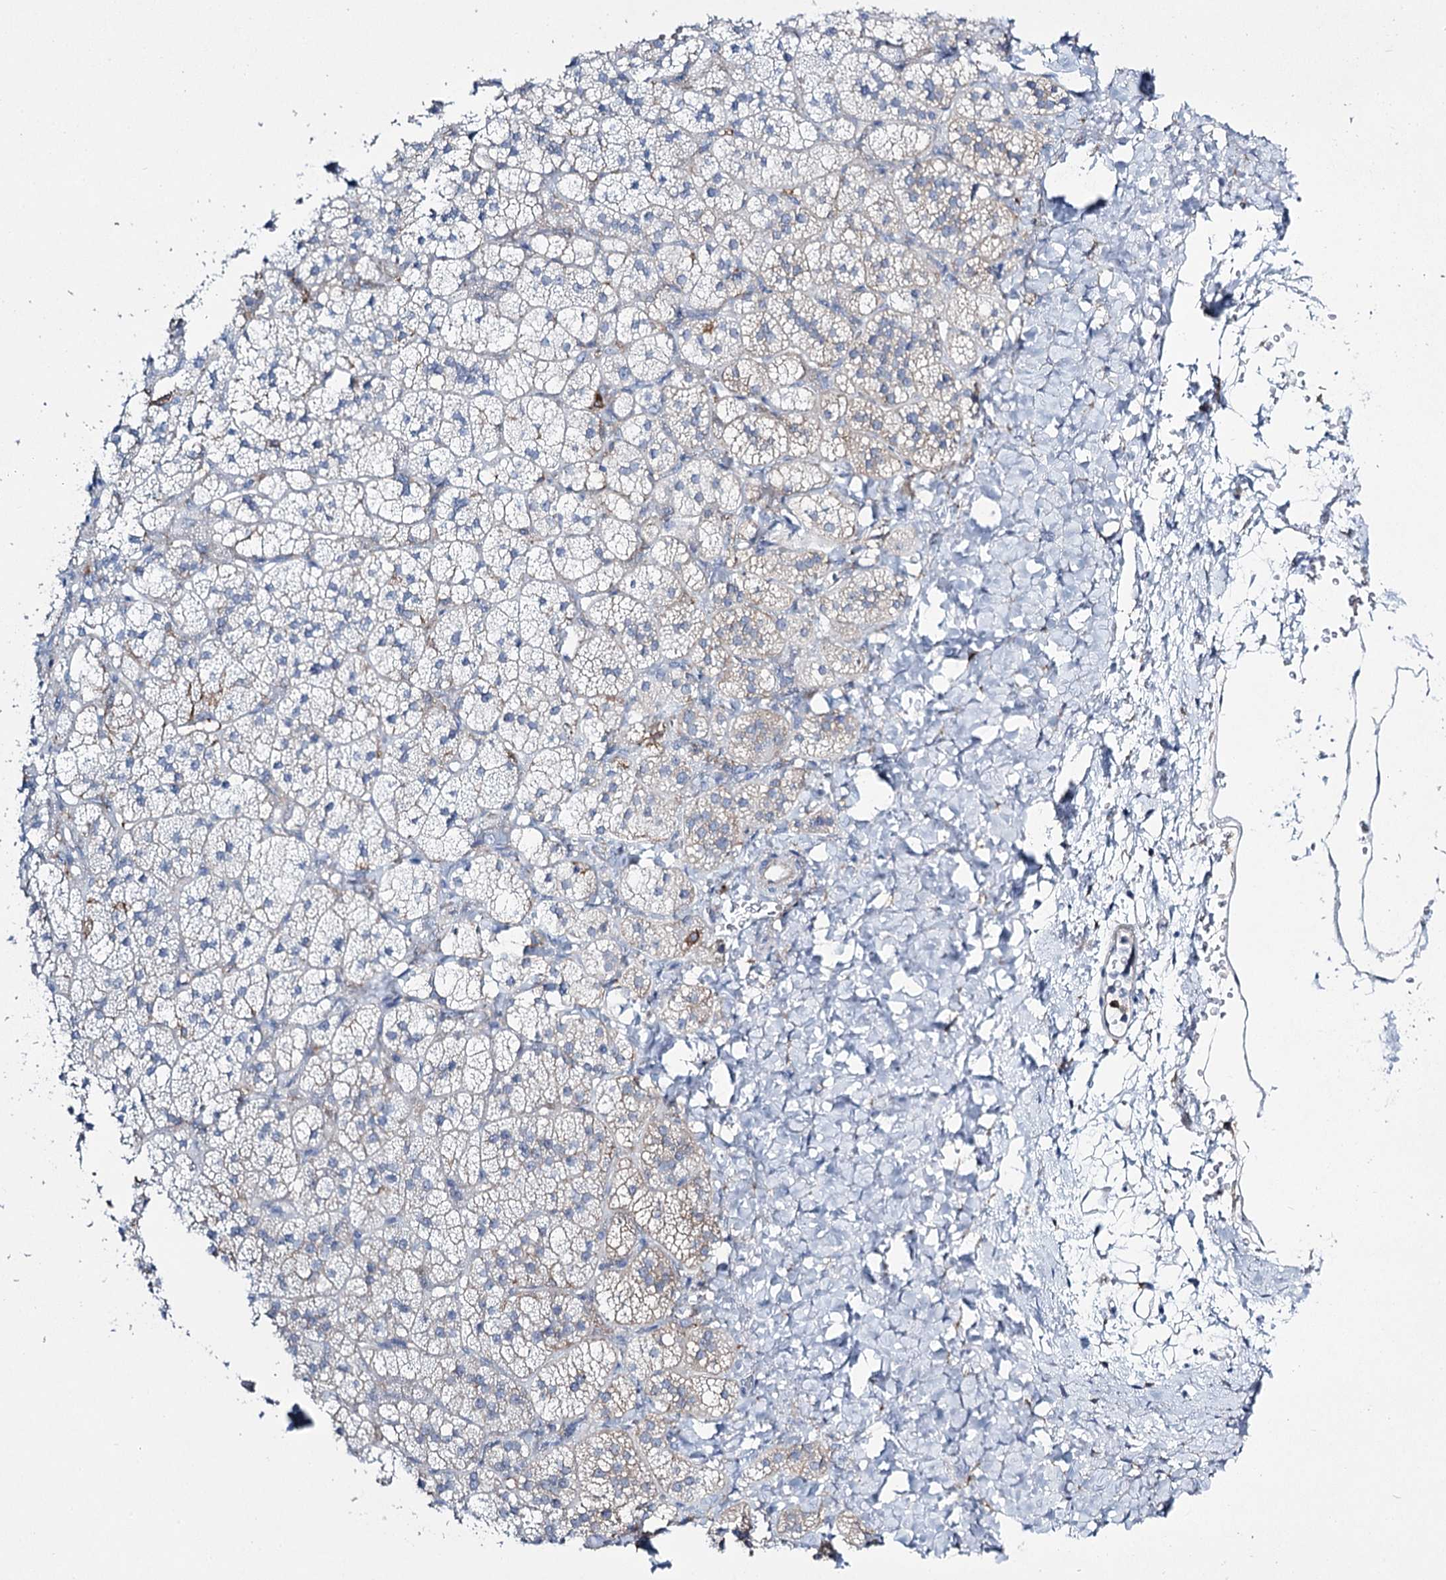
{"staining": {"intensity": "negative", "quantity": "none", "location": "none"}, "tissue": "adrenal gland", "cell_type": "Glandular cells", "image_type": "normal", "snomed": [{"axis": "morphology", "description": "Normal tissue, NOS"}, {"axis": "topography", "description": "Adrenal gland"}], "caption": "This is an immunohistochemistry photomicrograph of benign human adrenal gland. There is no staining in glandular cells.", "gene": "CCDC88A", "patient": {"sex": "male", "age": 61}}